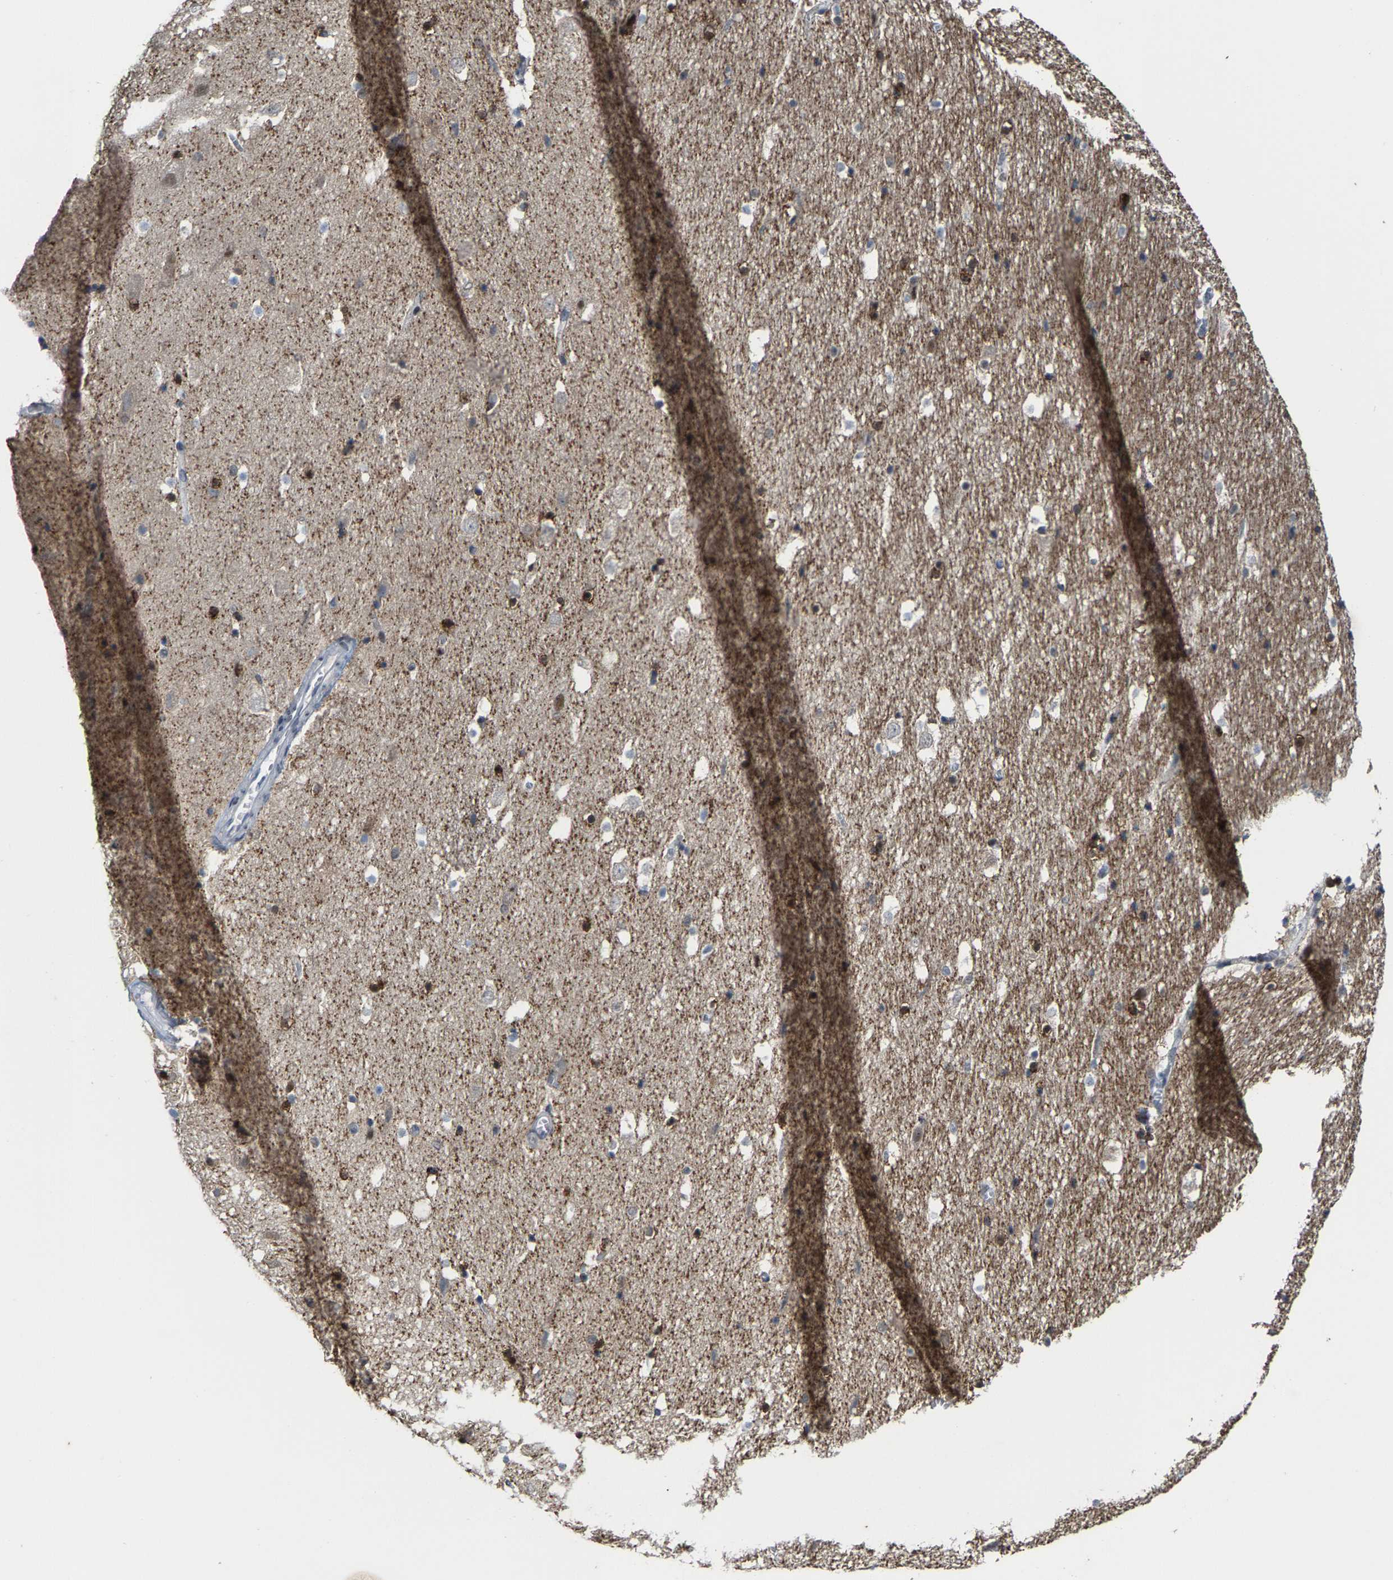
{"staining": {"intensity": "strong", "quantity": "<25%", "location": "nuclear"}, "tissue": "hippocampus", "cell_type": "Glial cells", "image_type": "normal", "snomed": [{"axis": "morphology", "description": "Normal tissue, NOS"}, {"axis": "topography", "description": "Hippocampus"}], "caption": "Immunohistochemistry histopathology image of normal human hippocampus stained for a protein (brown), which demonstrates medium levels of strong nuclear positivity in about <25% of glial cells.", "gene": "FGD3", "patient": {"sex": "male", "age": 45}}